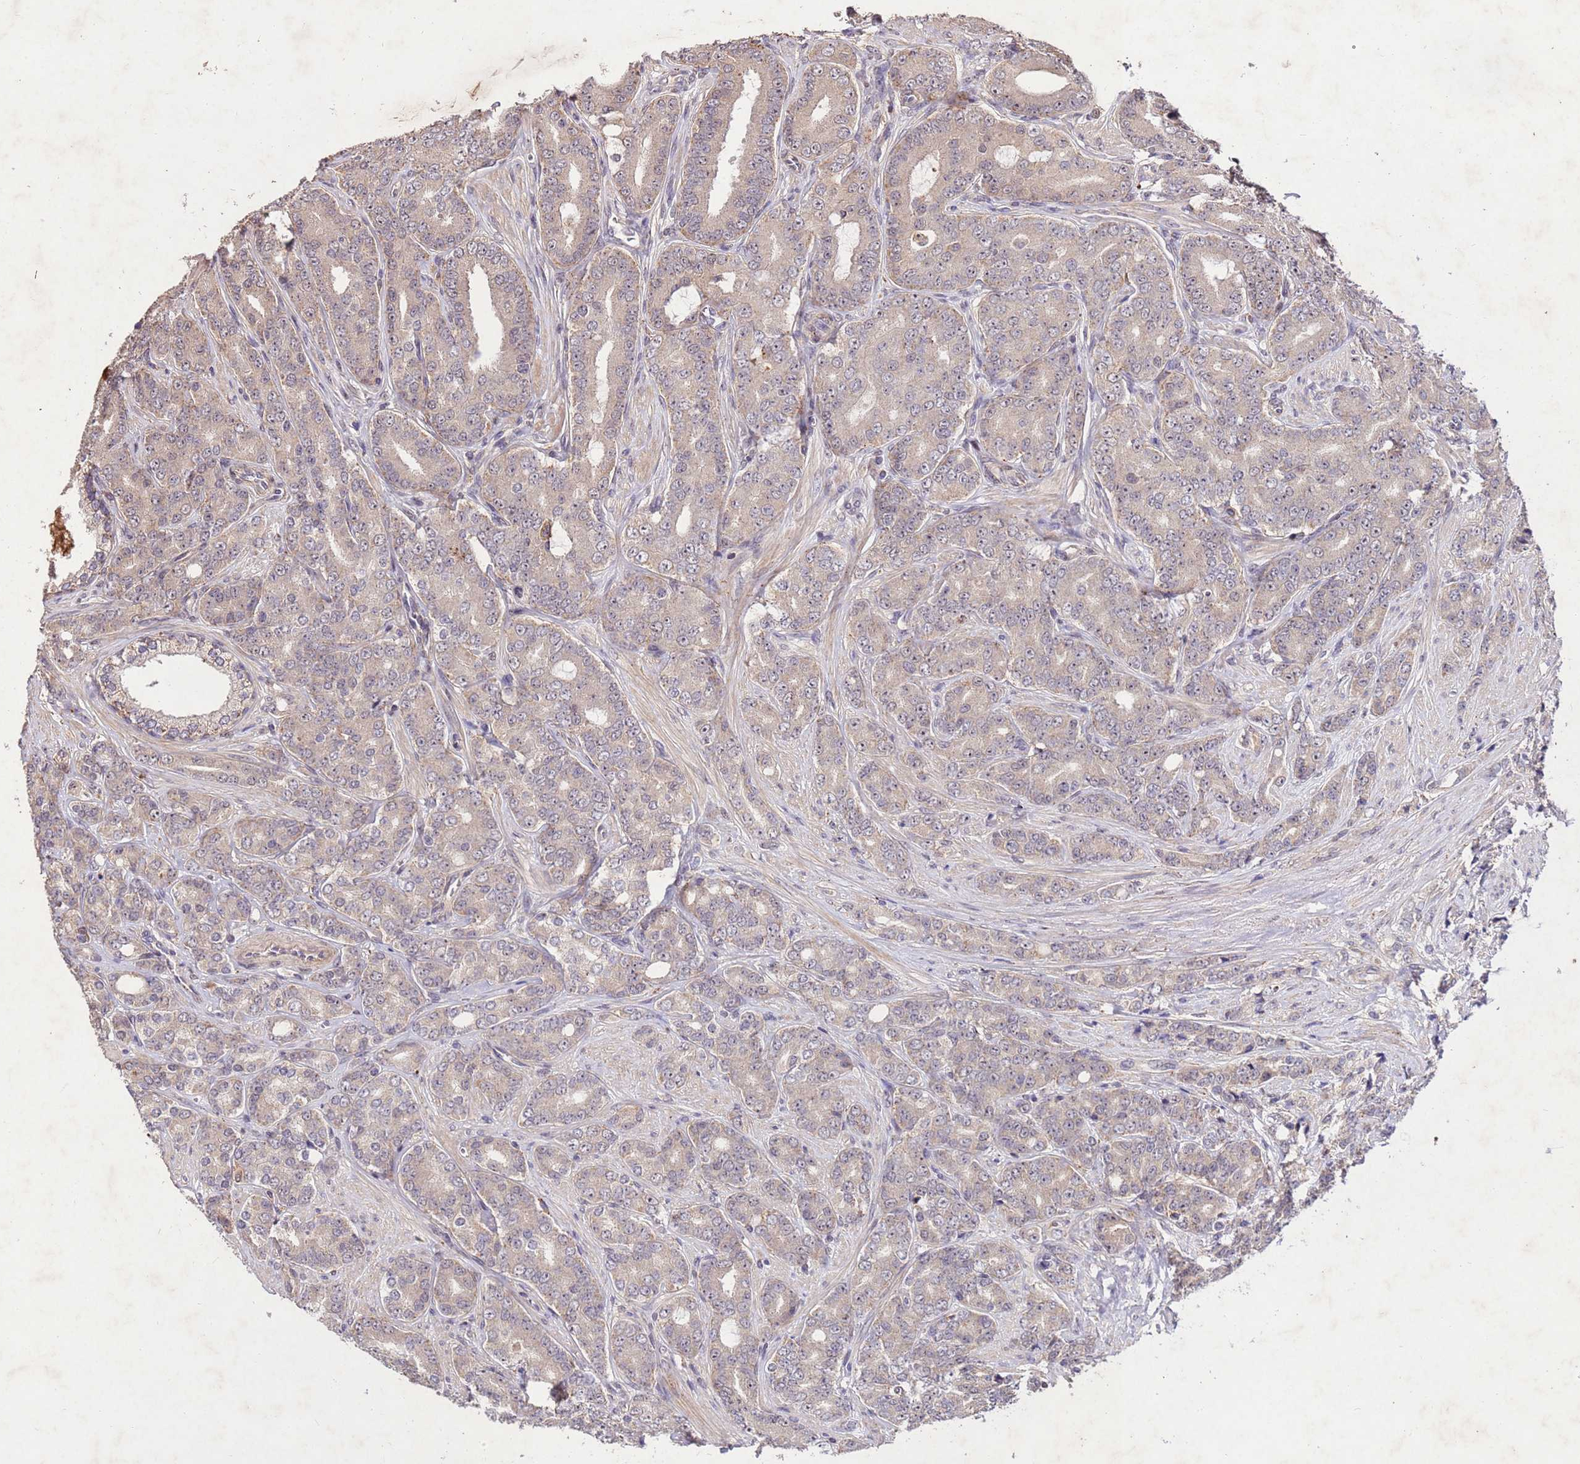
{"staining": {"intensity": "weak", "quantity": ">75%", "location": "cytoplasmic/membranous"}, "tissue": "prostate cancer", "cell_type": "Tumor cells", "image_type": "cancer", "snomed": [{"axis": "morphology", "description": "Adenocarcinoma, High grade"}, {"axis": "topography", "description": "Prostate"}], "caption": "DAB (3,3'-diaminobenzidine) immunohistochemical staining of human prostate high-grade adenocarcinoma shows weak cytoplasmic/membranous protein staining in about >75% of tumor cells.", "gene": "TOR4A", "patient": {"sex": "male", "age": 62}}